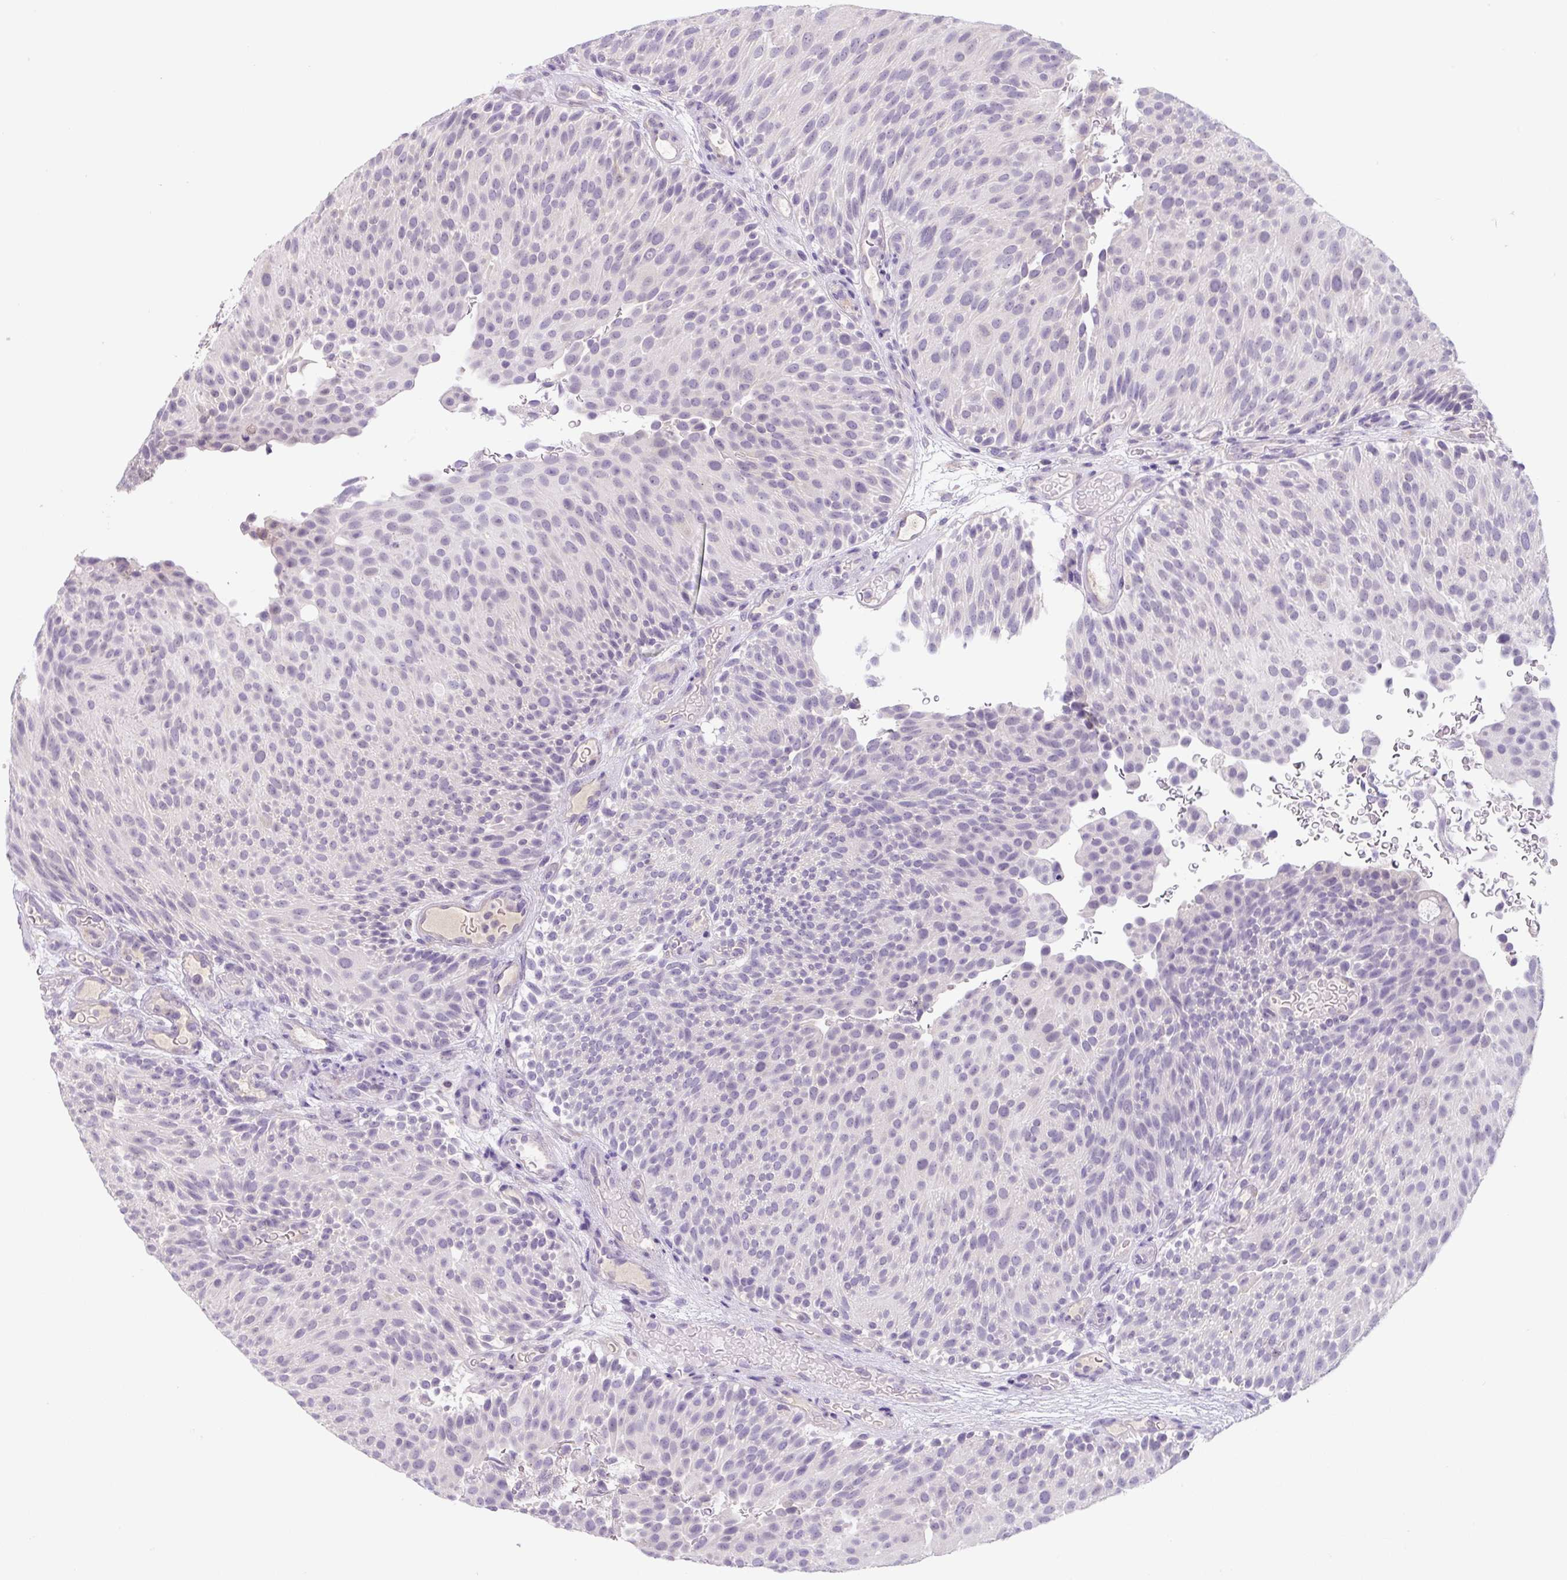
{"staining": {"intensity": "negative", "quantity": "none", "location": "none"}, "tissue": "urothelial cancer", "cell_type": "Tumor cells", "image_type": "cancer", "snomed": [{"axis": "morphology", "description": "Urothelial carcinoma, Low grade"}, {"axis": "topography", "description": "Urinary bladder"}], "caption": "Histopathology image shows no significant protein expression in tumor cells of urothelial carcinoma (low-grade).", "gene": "FZD5", "patient": {"sex": "male", "age": 78}}